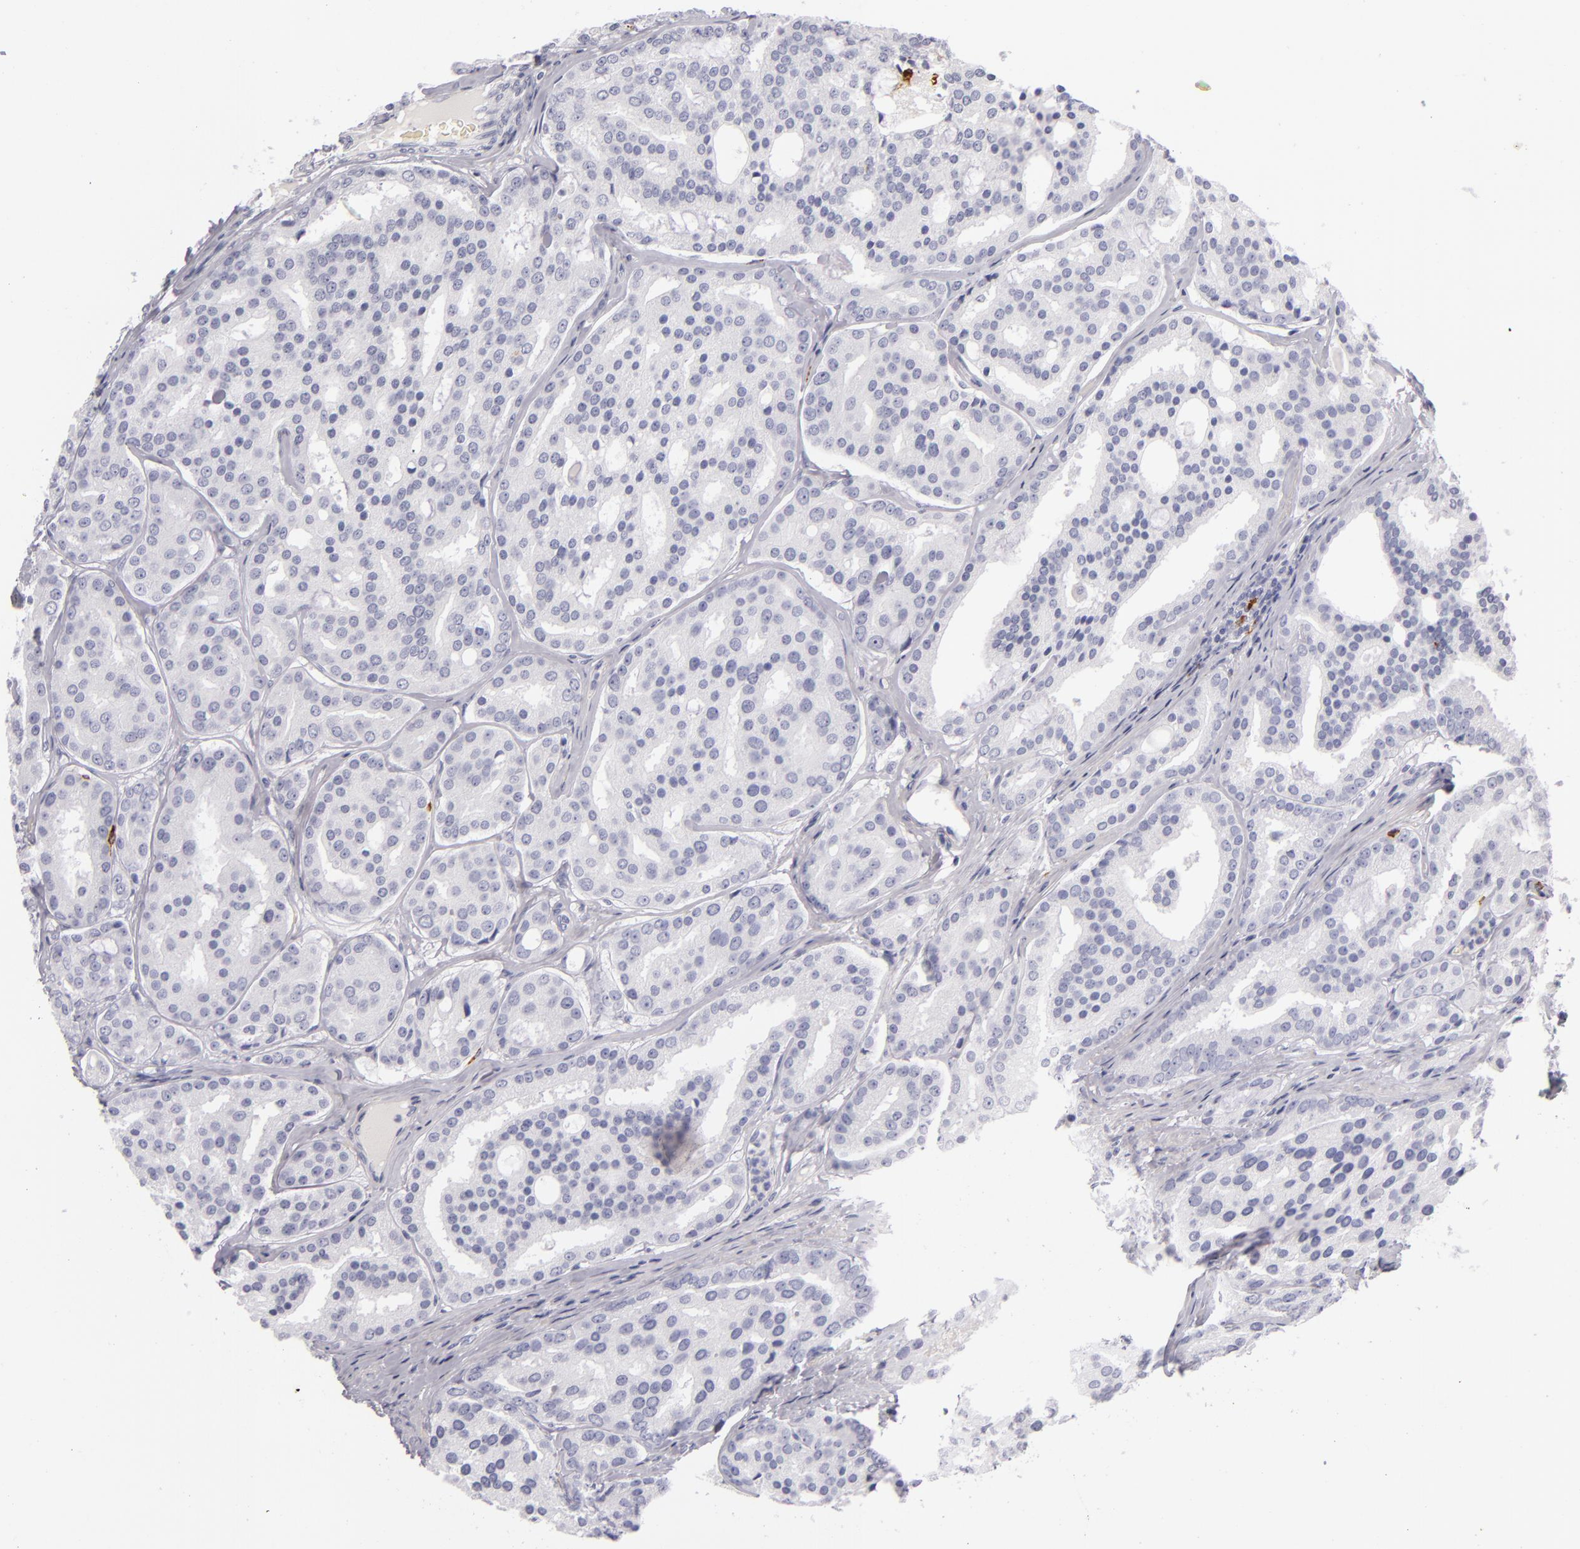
{"staining": {"intensity": "negative", "quantity": "none", "location": "none"}, "tissue": "prostate cancer", "cell_type": "Tumor cells", "image_type": "cancer", "snomed": [{"axis": "morphology", "description": "Adenocarcinoma, High grade"}, {"axis": "topography", "description": "Prostate"}], "caption": "Histopathology image shows no protein staining in tumor cells of adenocarcinoma (high-grade) (prostate) tissue.", "gene": "CD207", "patient": {"sex": "male", "age": 64}}